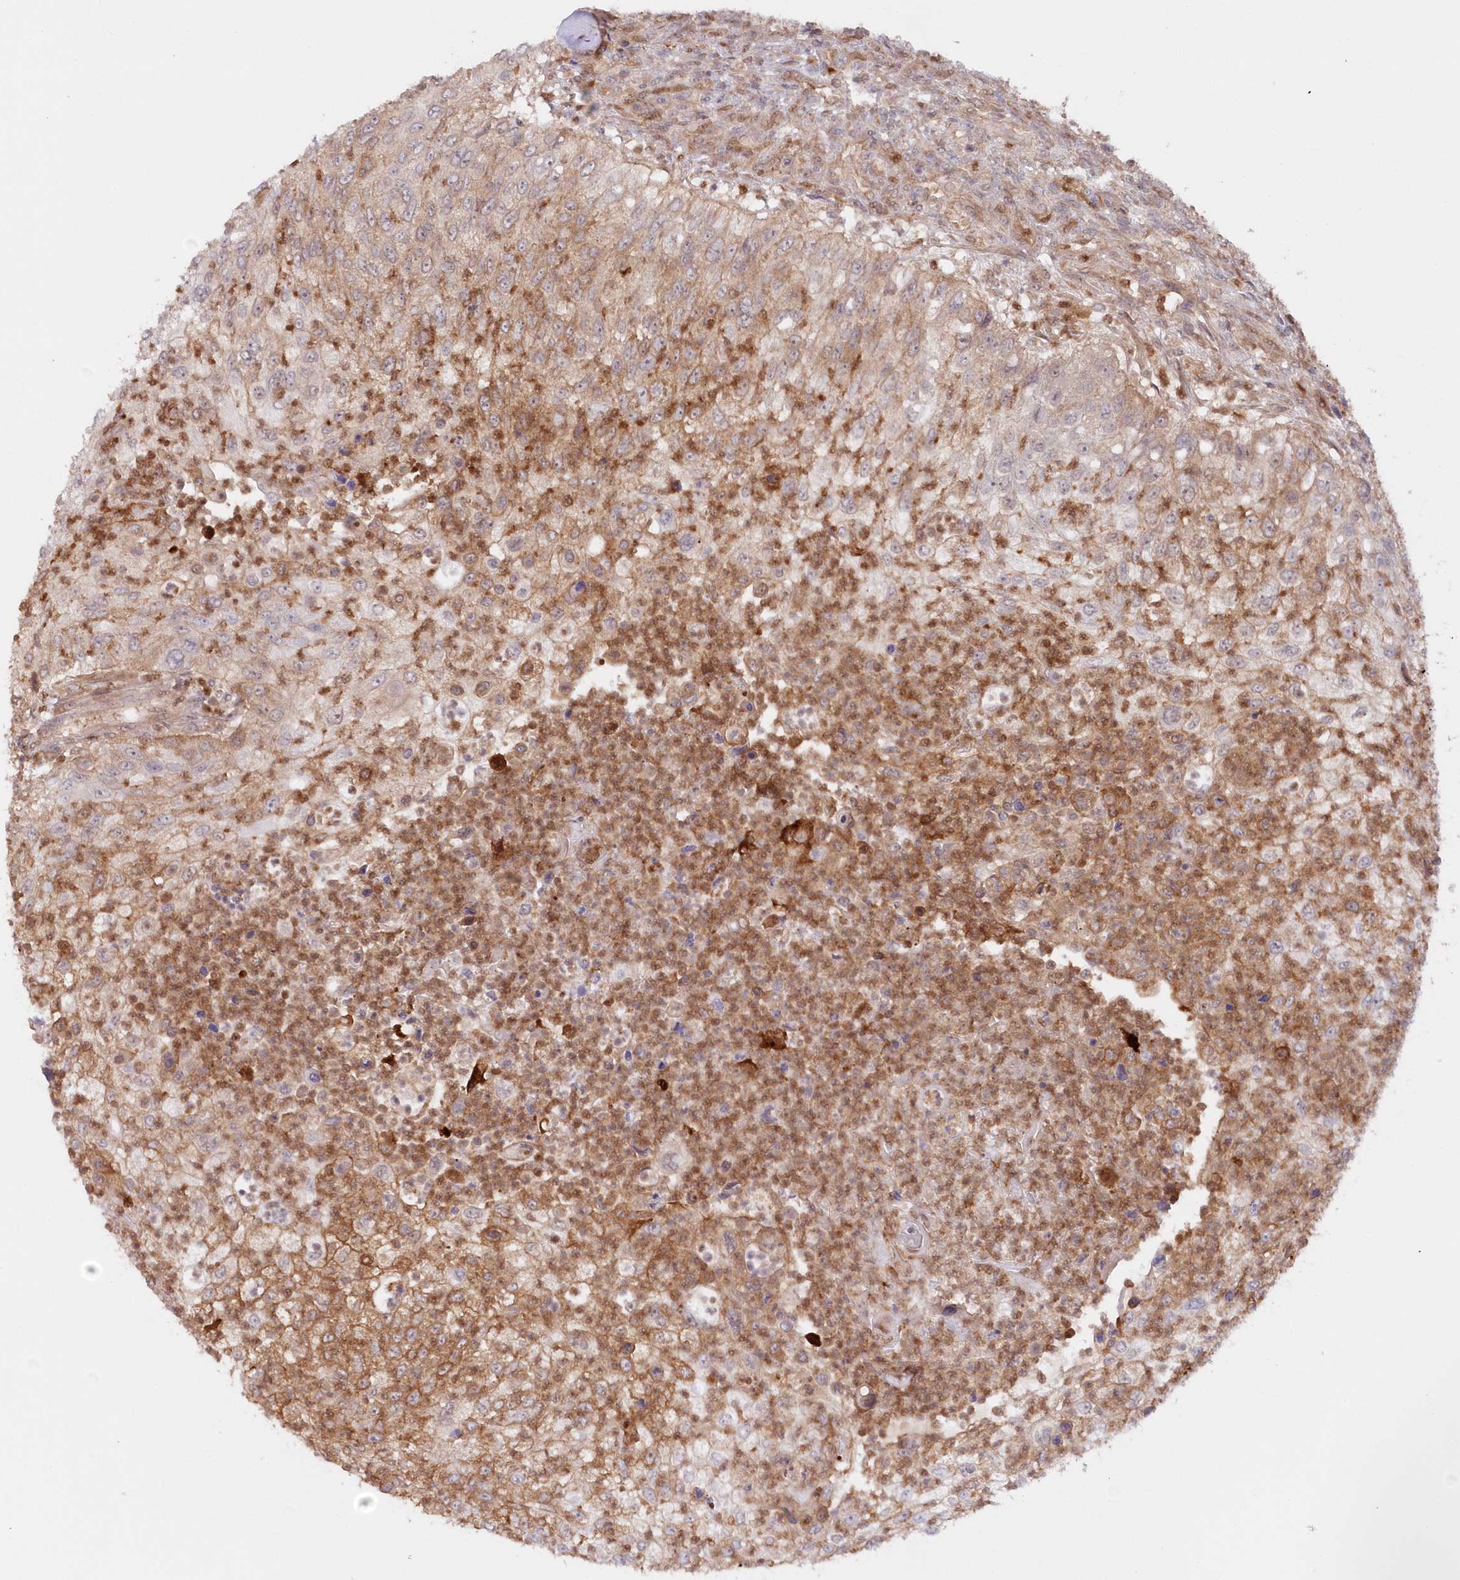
{"staining": {"intensity": "moderate", "quantity": "25%-75%", "location": "cytoplasmic/membranous"}, "tissue": "urothelial cancer", "cell_type": "Tumor cells", "image_type": "cancer", "snomed": [{"axis": "morphology", "description": "Urothelial carcinoma, High grade"}, {"axis": "topography", "description": "Urinary bladder"}], "caption": "Immunohistochemistry (IHC) staining of urothelial cancer, which shows medium levels of moderate cytoplasmic/membranous expression in approximately 25%-75% of tumor cells indicating moderate cytoplasmic/membranous protein expression. The staining was performed using DAB (3,3'-diaminobenzidine) (brown) for protein detection and nuclei were counterstained in hematoxylin (blue).", "gene": "GBE1", "patient": {"sex": "female", "age": 60}}